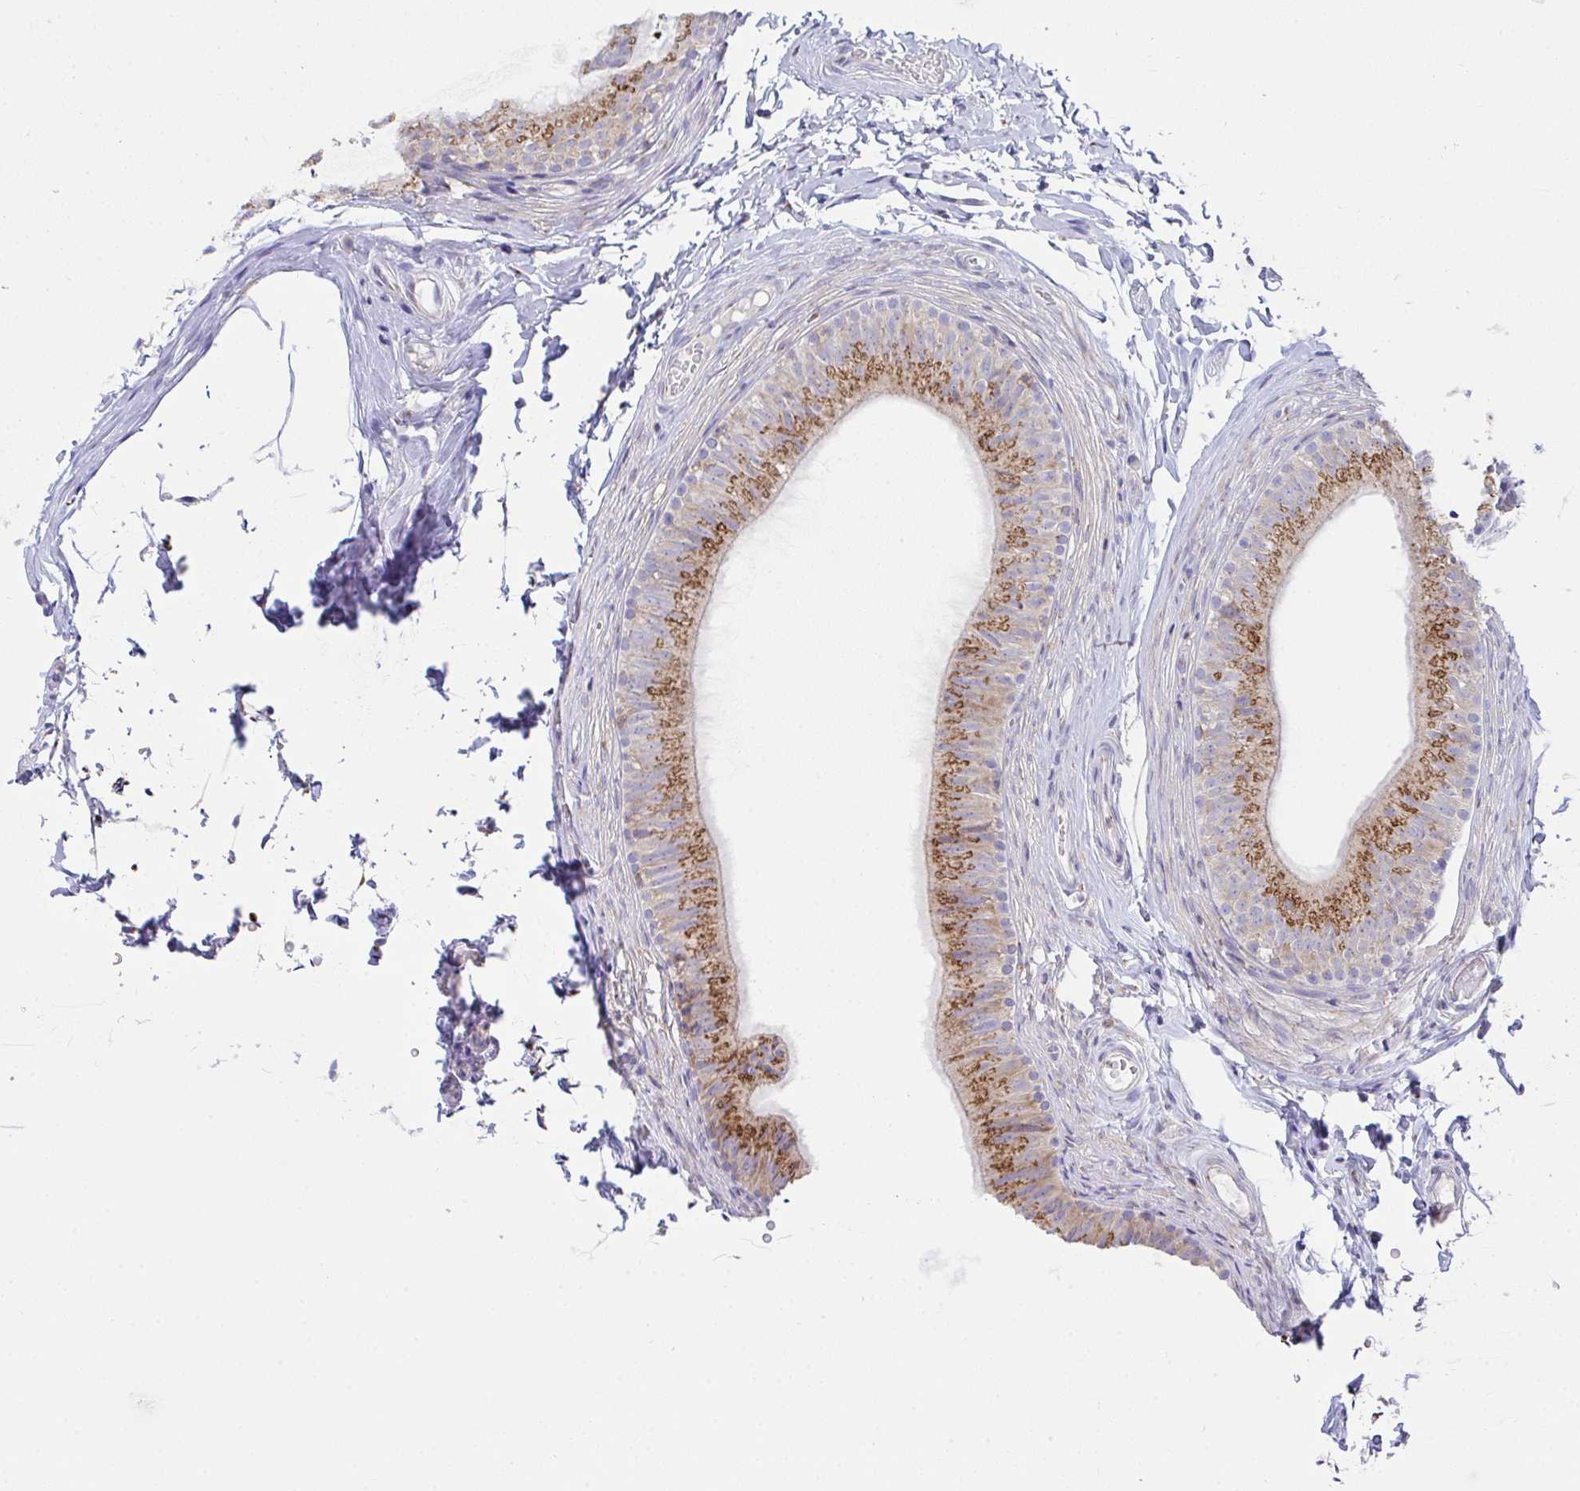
{"staining": {"intensity": "moderate", "quantity": ">75%", "location": "cytoplasmic/membranous"}, "tissue": "epididymis", "cell_type": "Glandular cells", "image_type": "normal", "snomed": [{"axis": "morphology", "description": "Normal tissue, NOS"}, {"axis": "topography", "description": "Epididymis, spermatic cord, NOS"}, {"axis": "topography", "description": "Epididymis"}, {"axis": "topography", "description": "Peripheral nerve tissue"}], "caption": "IHC image of normal epididymis: epididymis stained using IHC reveals medium levels of moderate protein expression localized specifically in the cytoplasmic/membranous of glandular cells, appearing as a cytoplasmic/membranous brown color.", "gene": "MIA3", "patient": {"sex": "male", "age": 29}}